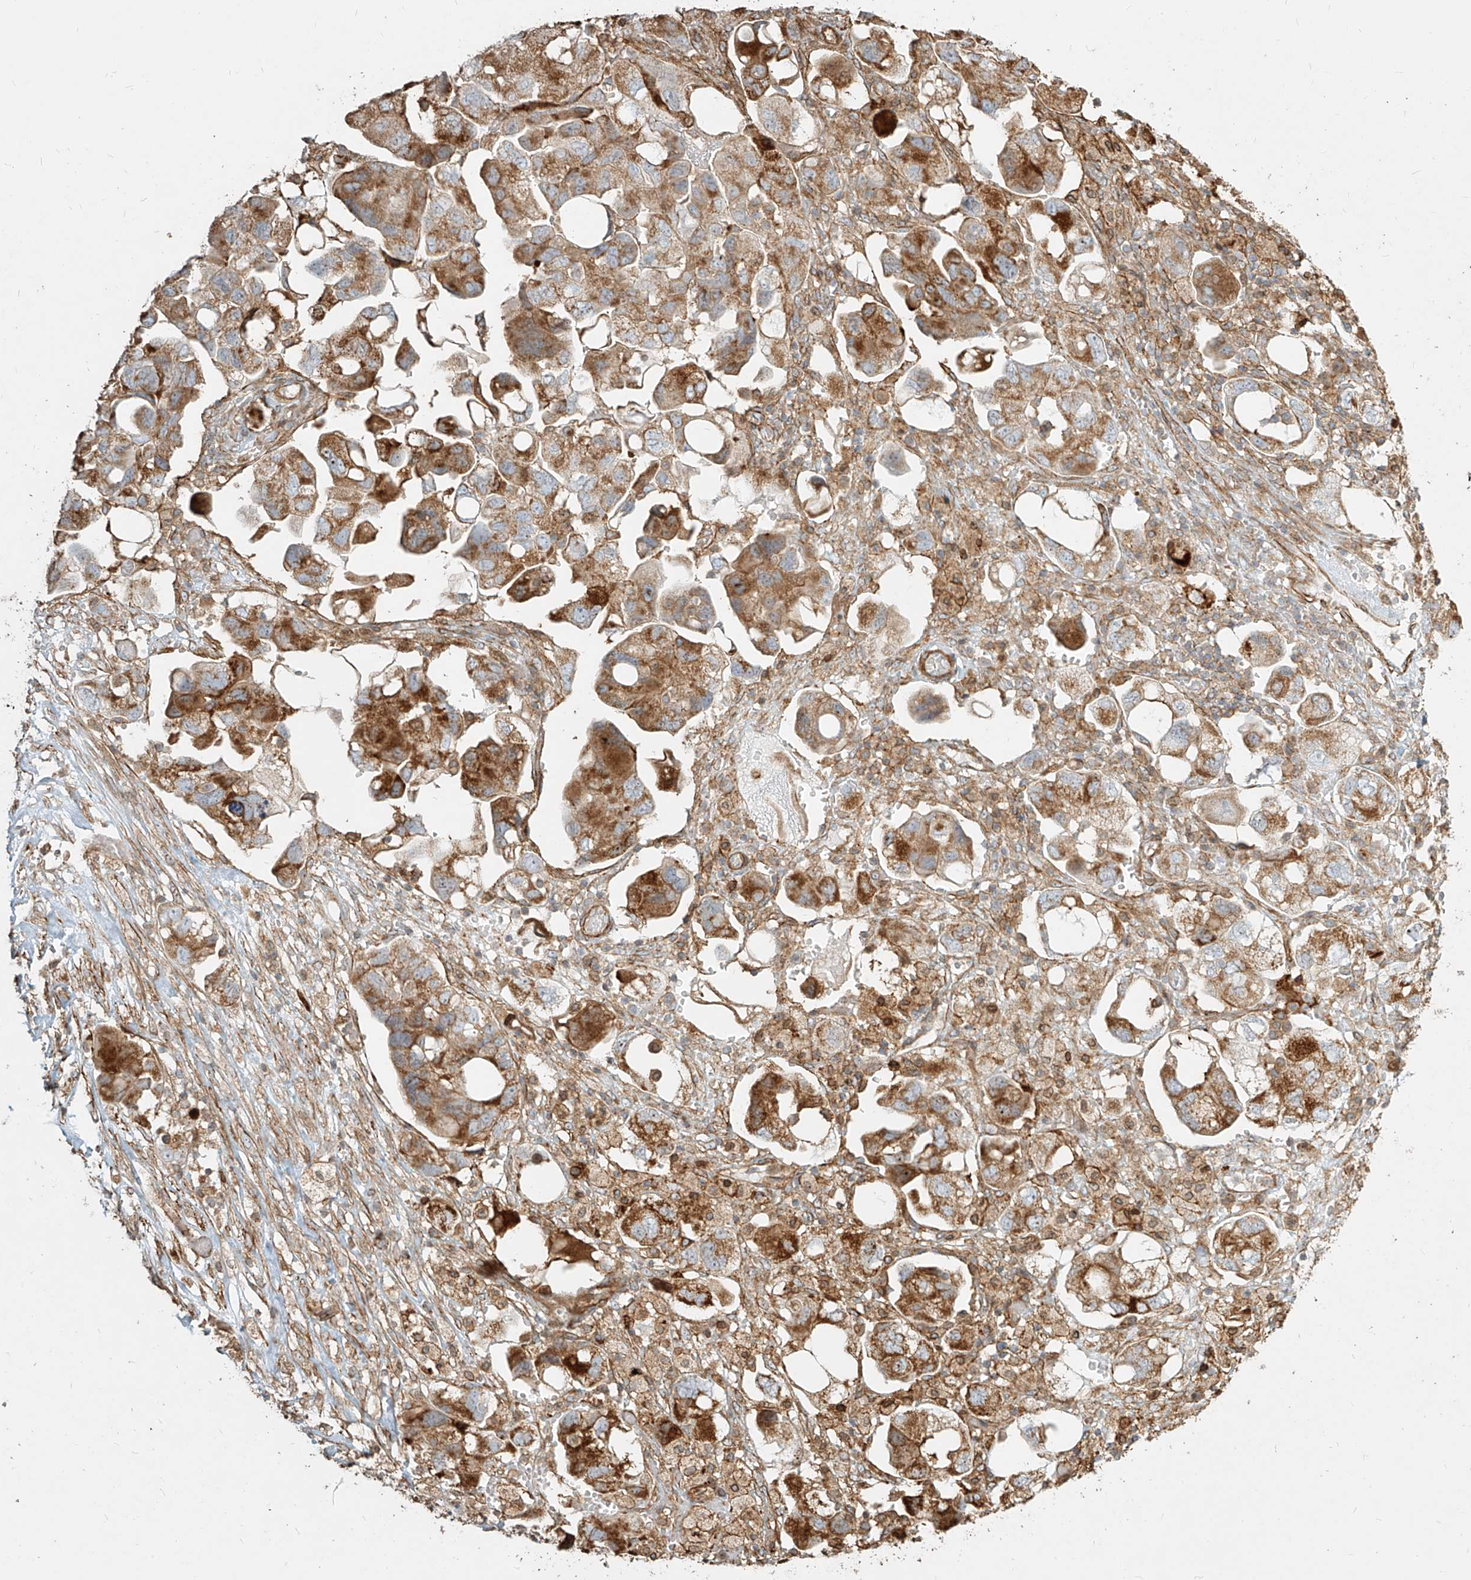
{"staining": {"intensity": "moderate", "quantity": ">75%", "location": "cytoplasmic/membranous"}, "tissue": "ovarian cancer", "cell_type": "Tumor cells", "image_type": "cancer", "snomed": [{"axis": "morphology", "description": "Carcinoma, NOS"}, {"axis": "morphology", "description": "Cystadenocarcinoma, serous, NOS"}, {"axis": "topography", "description": "Ovary"}], "caption": "IHC photomicrograph of neoplastic tissue: ovarian cancer stained using IHC shows medium levels of moderate protein expression localized specifically in the cytoplasmic/membranous of tumor cells, appearing as a cytoplasmic/membranous brown color.", "gene": "MTX2", "patient": {"sex": "female", "age": 69}}